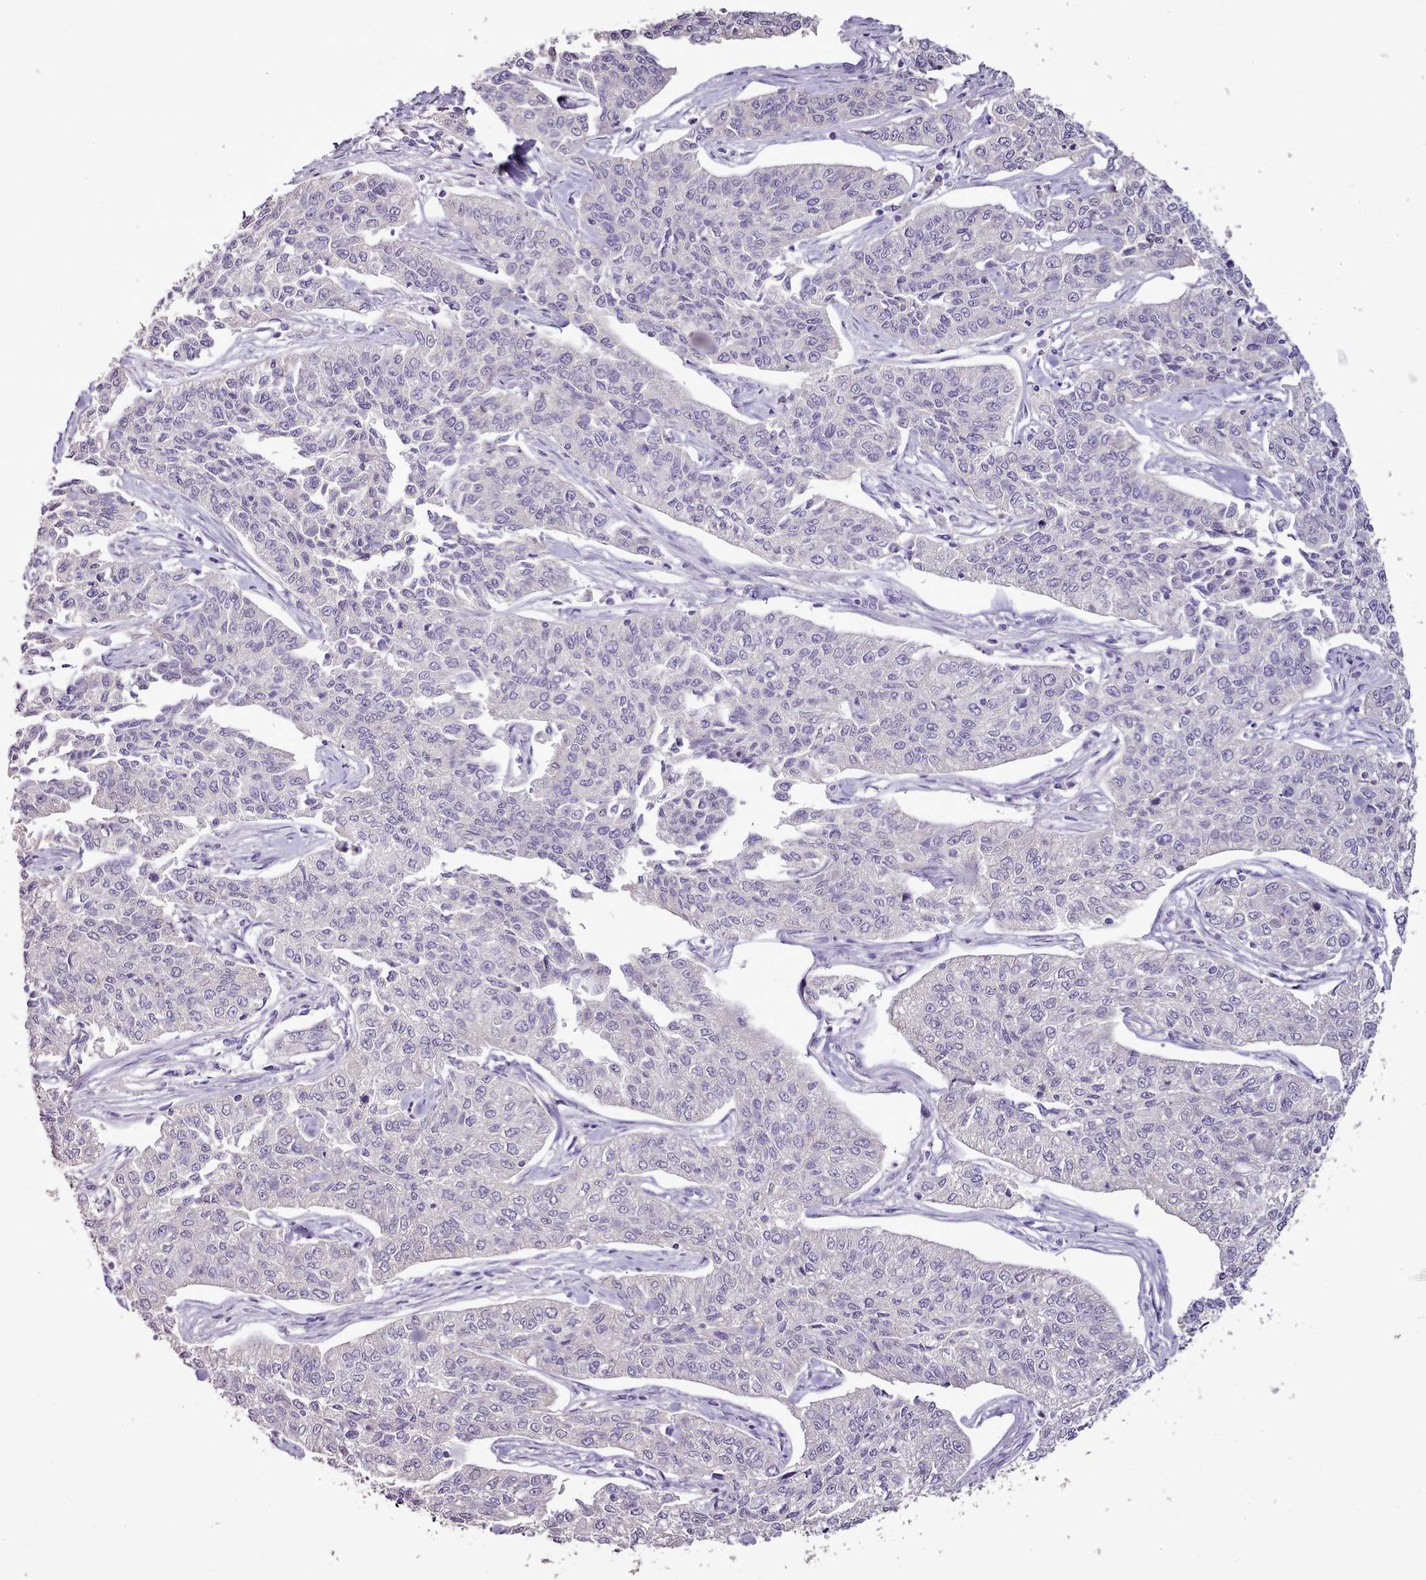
{"staining": {"intensity": "negative", "quantity": "none", "location": "none"}, "tissue": "cervical cancer", "cell_type": "Tumor cells", "image_type": "cancer", "snomed": [{"axis": "morphology", "description": "Squamous cell carcinoma, NOS"}, {"axis": "topography", "description": "Cervix"}], "caption": "High power microscopy micrograph of an immunohistochemistry (IHC) image of cervical cancer, revealing no significant positivity in tumor cells.", "gene": "BLOC1S2", "patient": {"sex": "female", "age": 35}}